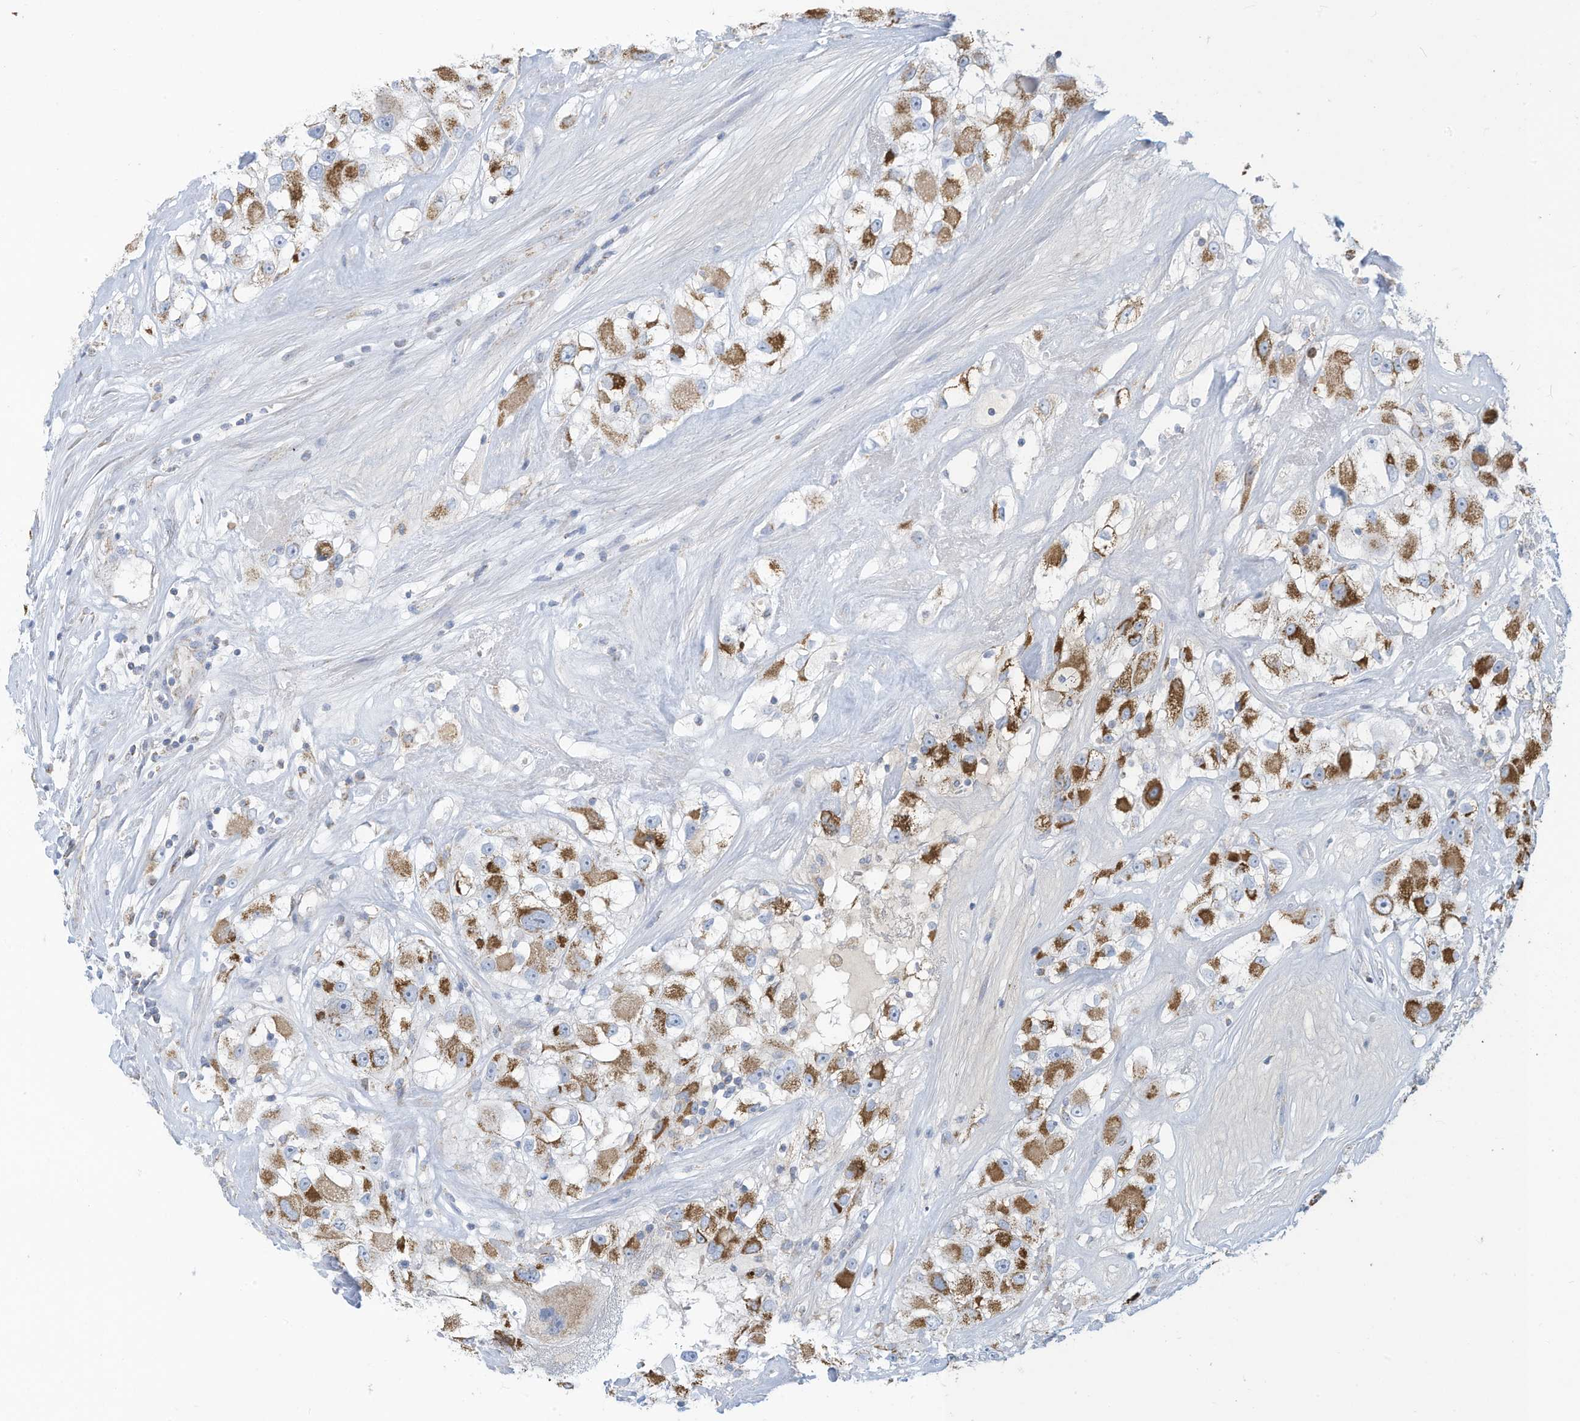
{"staining": {"intensity": "moderate", "quantity": "25%-75%", "location": "cytoplasmic/membranous"}, "tissue": "renal cancer", "cell_type": "Tumor cells", "image_type": "cancer", "snomed": [{"axis": "morphology", "description": "Adenocarcinoma, NOS"}, {"axis": "topography", "description": "Kidney"}], "caption": "A brown stain shows moderate cytoplasmic/membranous expression of a protein in adenocarcinoma (renal) tumor cells. The protein of interest is stained brown, and the nuclei are stained in blue (DAB (3,3'-diaminobenzidine) IHC with brightfield microscopy, high magnification).", "gene": "NLN", "patient": {"sex": "female", "age": 52}}